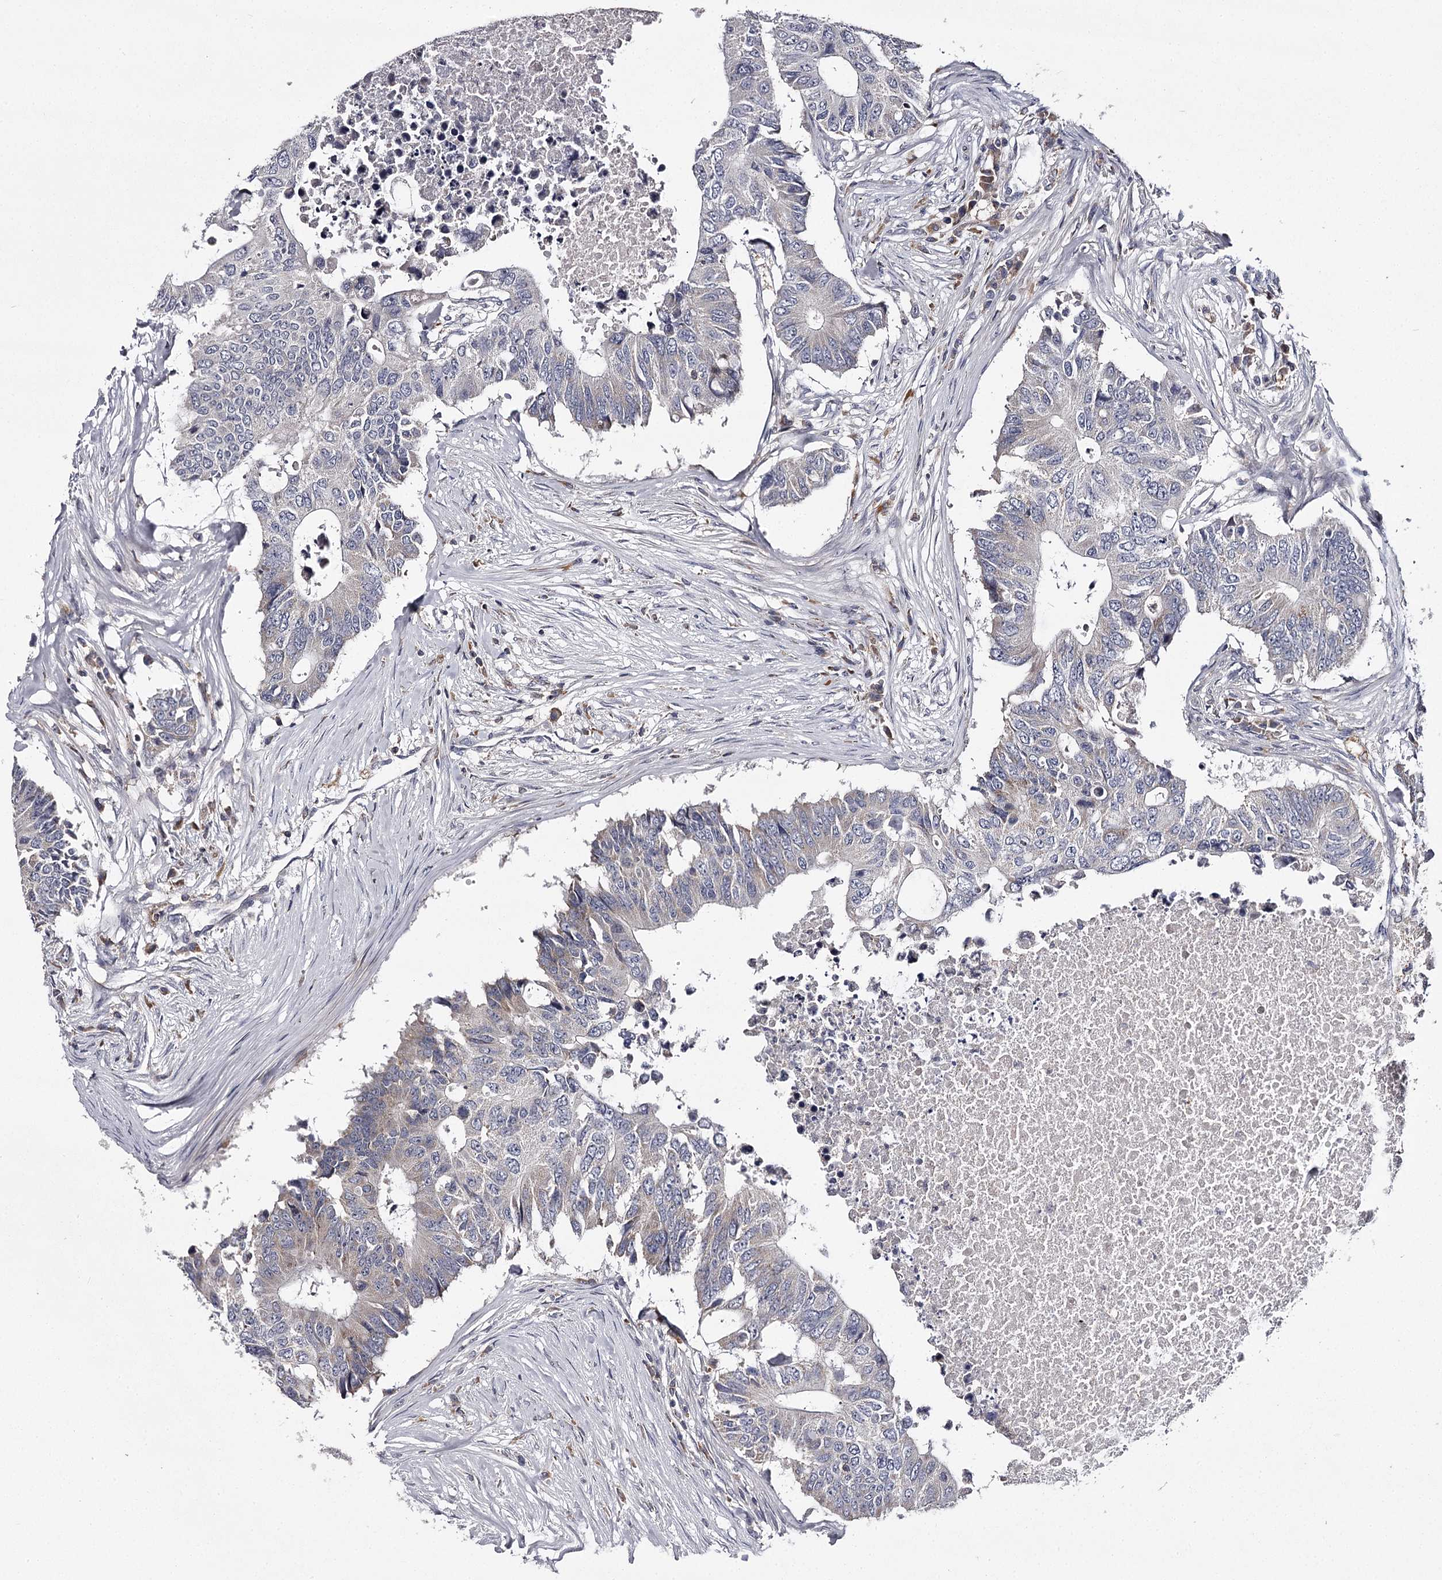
{"staining": {"intensity": "negative", "quantity": "none", "location": "none"}, "tissue": "colorectal cancer", "cell_type": "Tumor cells", "image_type": "cancer", "snomed": [{"axis": "morphology", "description": "Adenocarcinoma, NOS"}, {"axis": "topography", "description": "Colon"}], "caption": "The photomicrograph exhibits no significant positivity in tumor cells of adenocarcinoma (colorectal).", "gene": "RASSF6", "patient": {"sex": "male", "age": 71}}